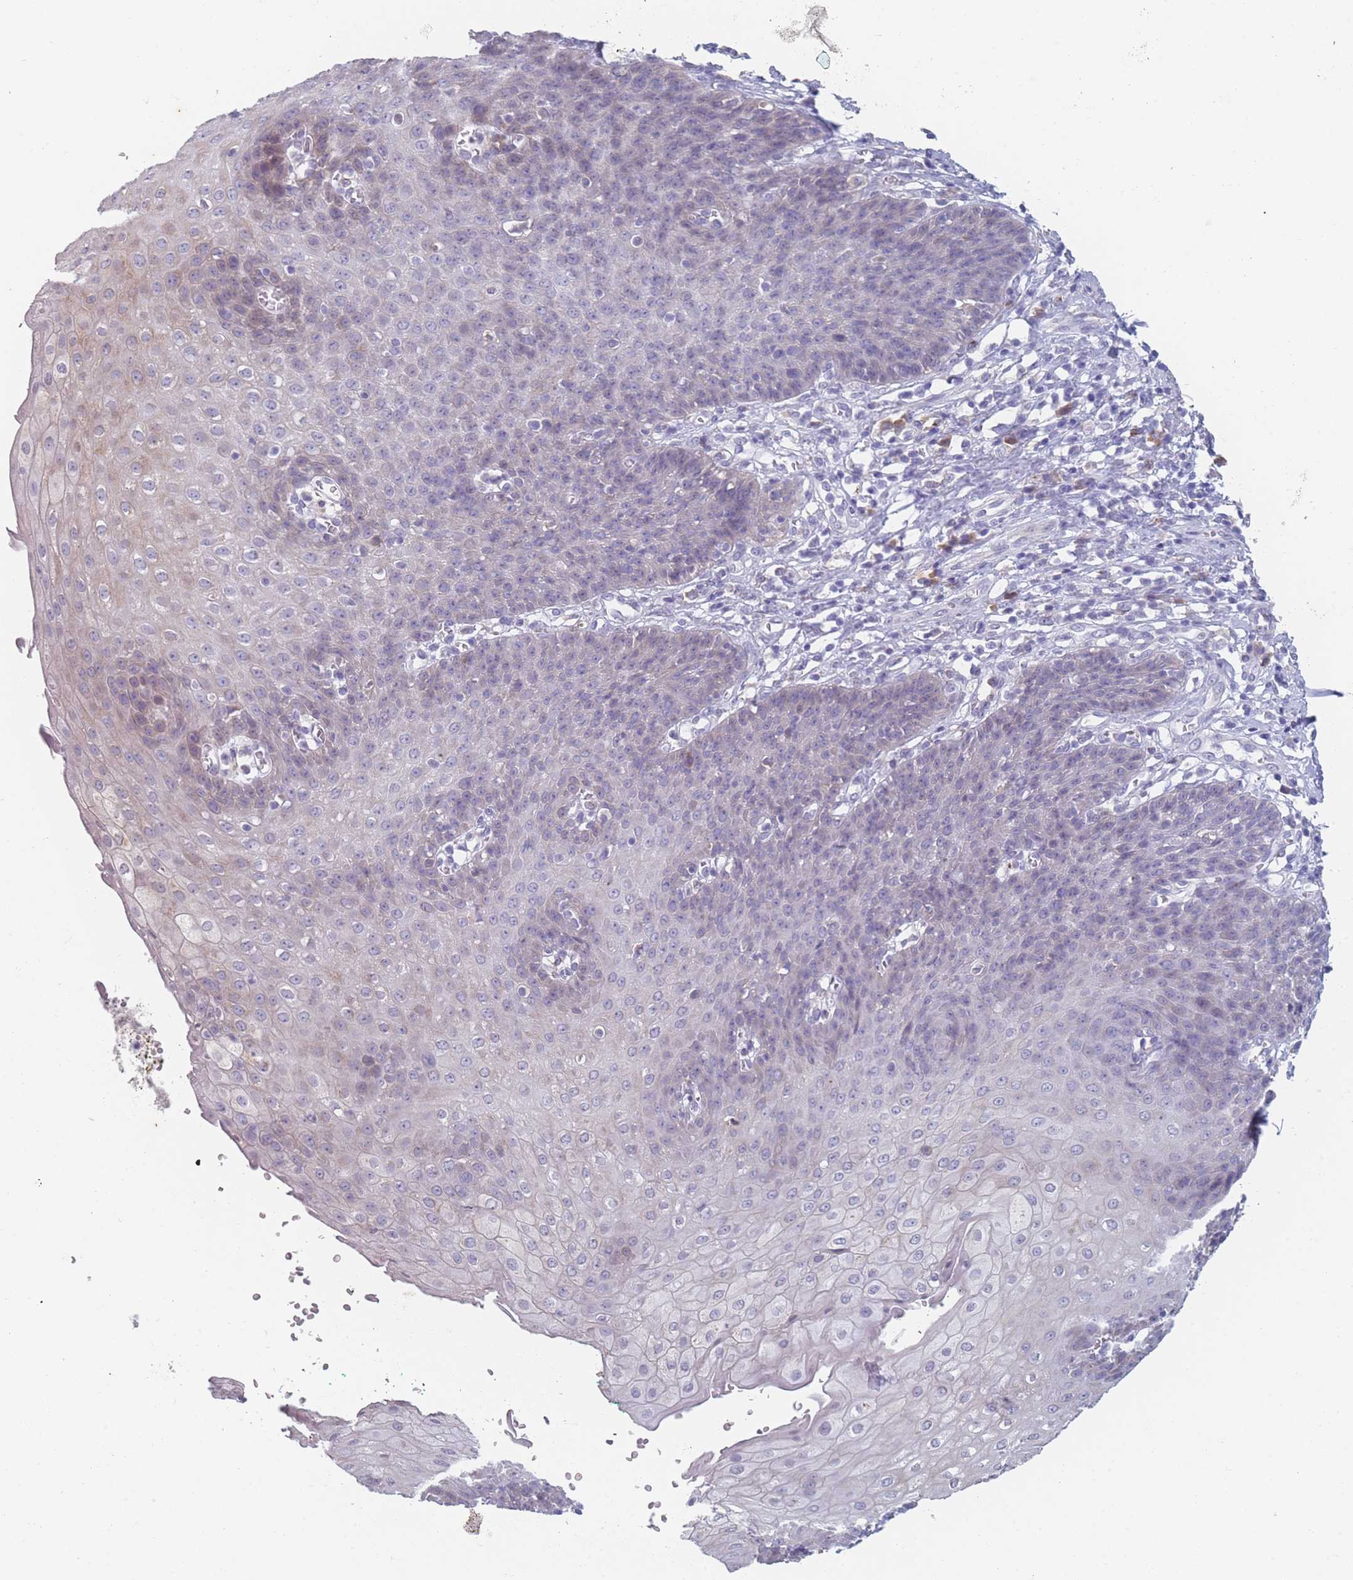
{"staining": {"intensity": "negative", "quantity": "none", "location": "none"}, "tissue": "esophagus", "cell_type": "Squamous epithelial cells", "image_type": "normal", "snomed": [{"axis": "morphology", "description": "Normal tissue, NOS"}, {"axis": "topography", "description": "Esophagus"}], "caption": "Immunohistochemistry (IHC) image of benign esophagus: esophagus stained with DAB (3,3'-diaminobenzidine) exhibits no significant protein expression in squamous epithelial cells.", "gene": "TMED10", "patient": {"sex": "male", "age": 71}}